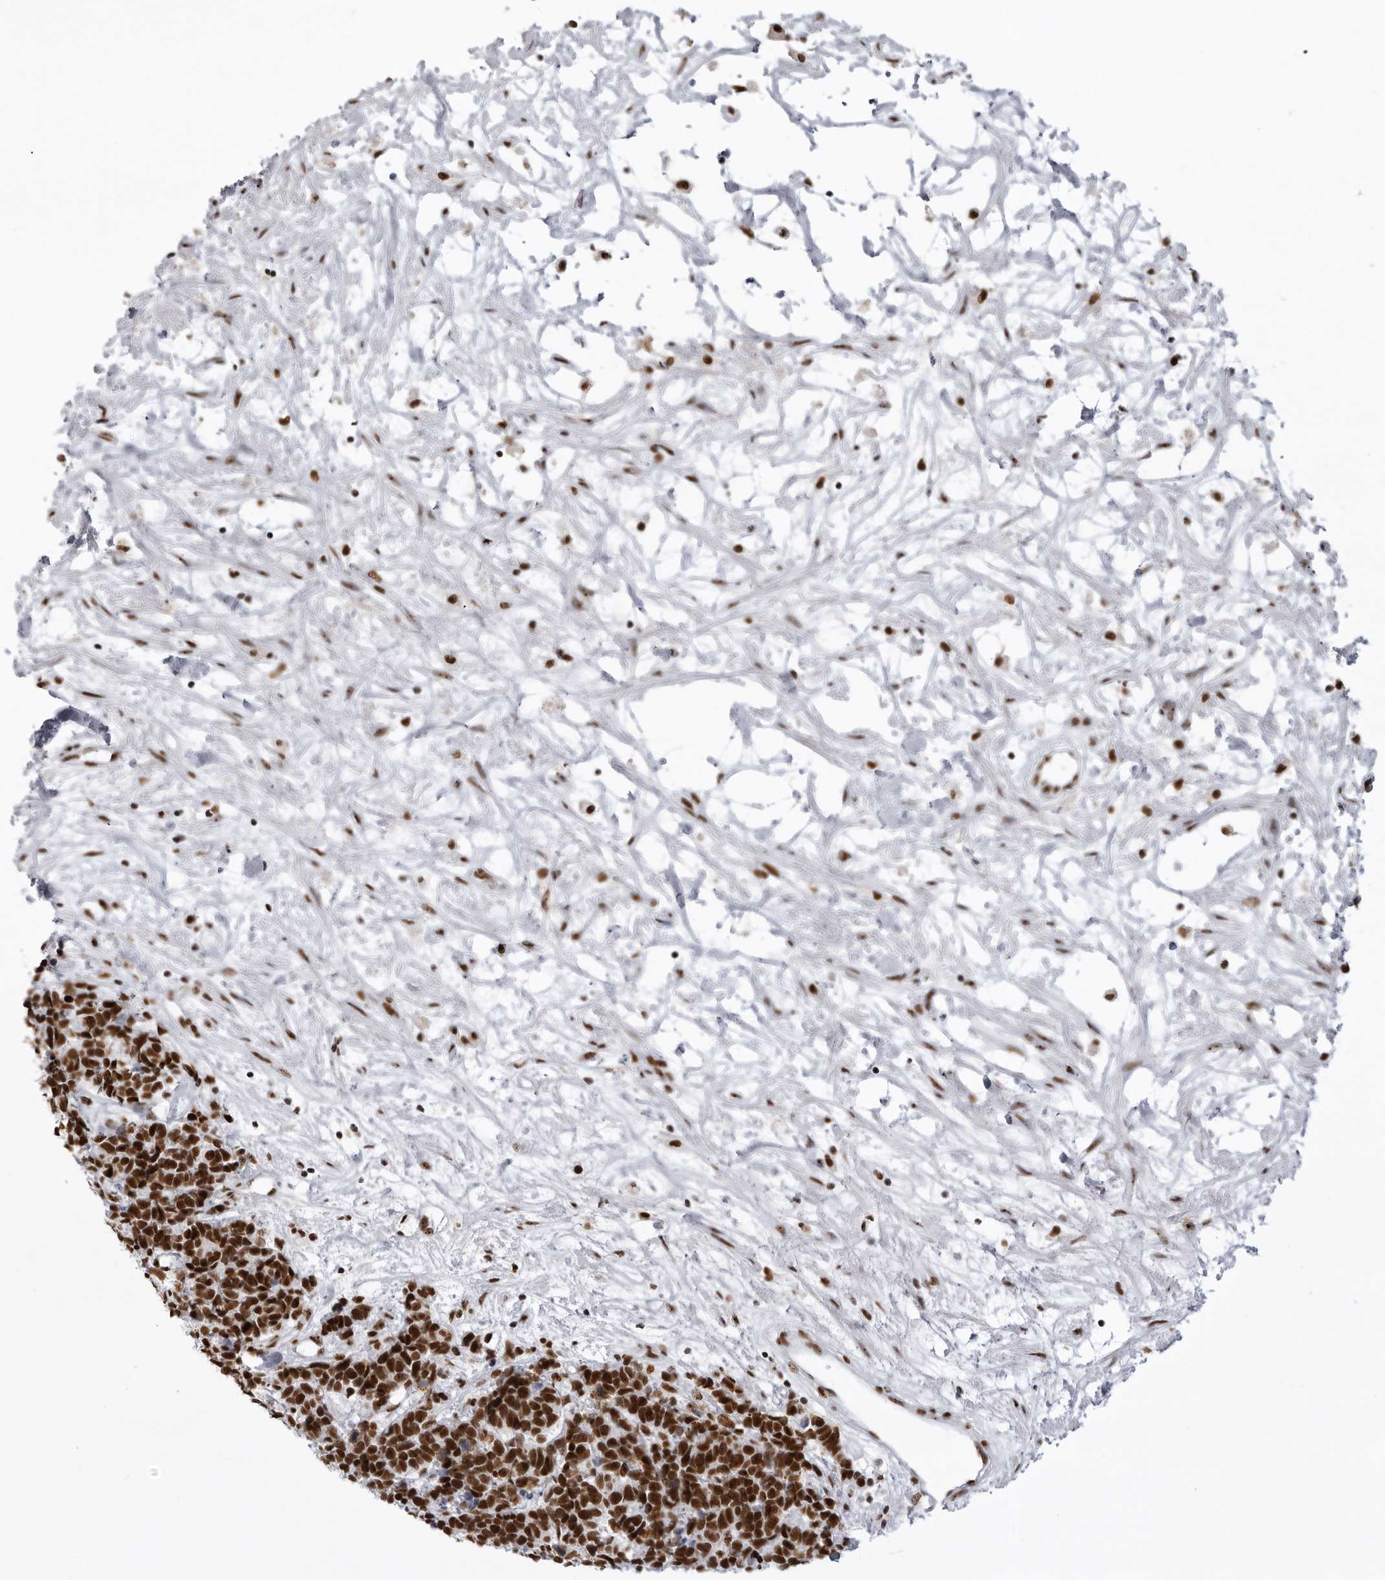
{"staining": {"intensity": "strong", "quantity": ">75%", "location": "nuclear"}, "tissue": "carcinoid", "cell_type": "Tumor cells", "image_type": "cancer", "snomed": [{"axis": "morphology", "description": "Carcinoma, NOS"}, {"axis": "morphology", "description": "Carcinoid, malignant, NOS"}, {"axis": "topography", "description": "Urinary bladder"}], "caption": "Protein staining of carcinoma tissue exhibits strong nuclear expression in approximately >75% of tumor cells. Ihc stains the protein of interest in brown and the nuclei are stained blue.", "gene": "DHX9", "patient": {"sex": "male", "age": 57}}